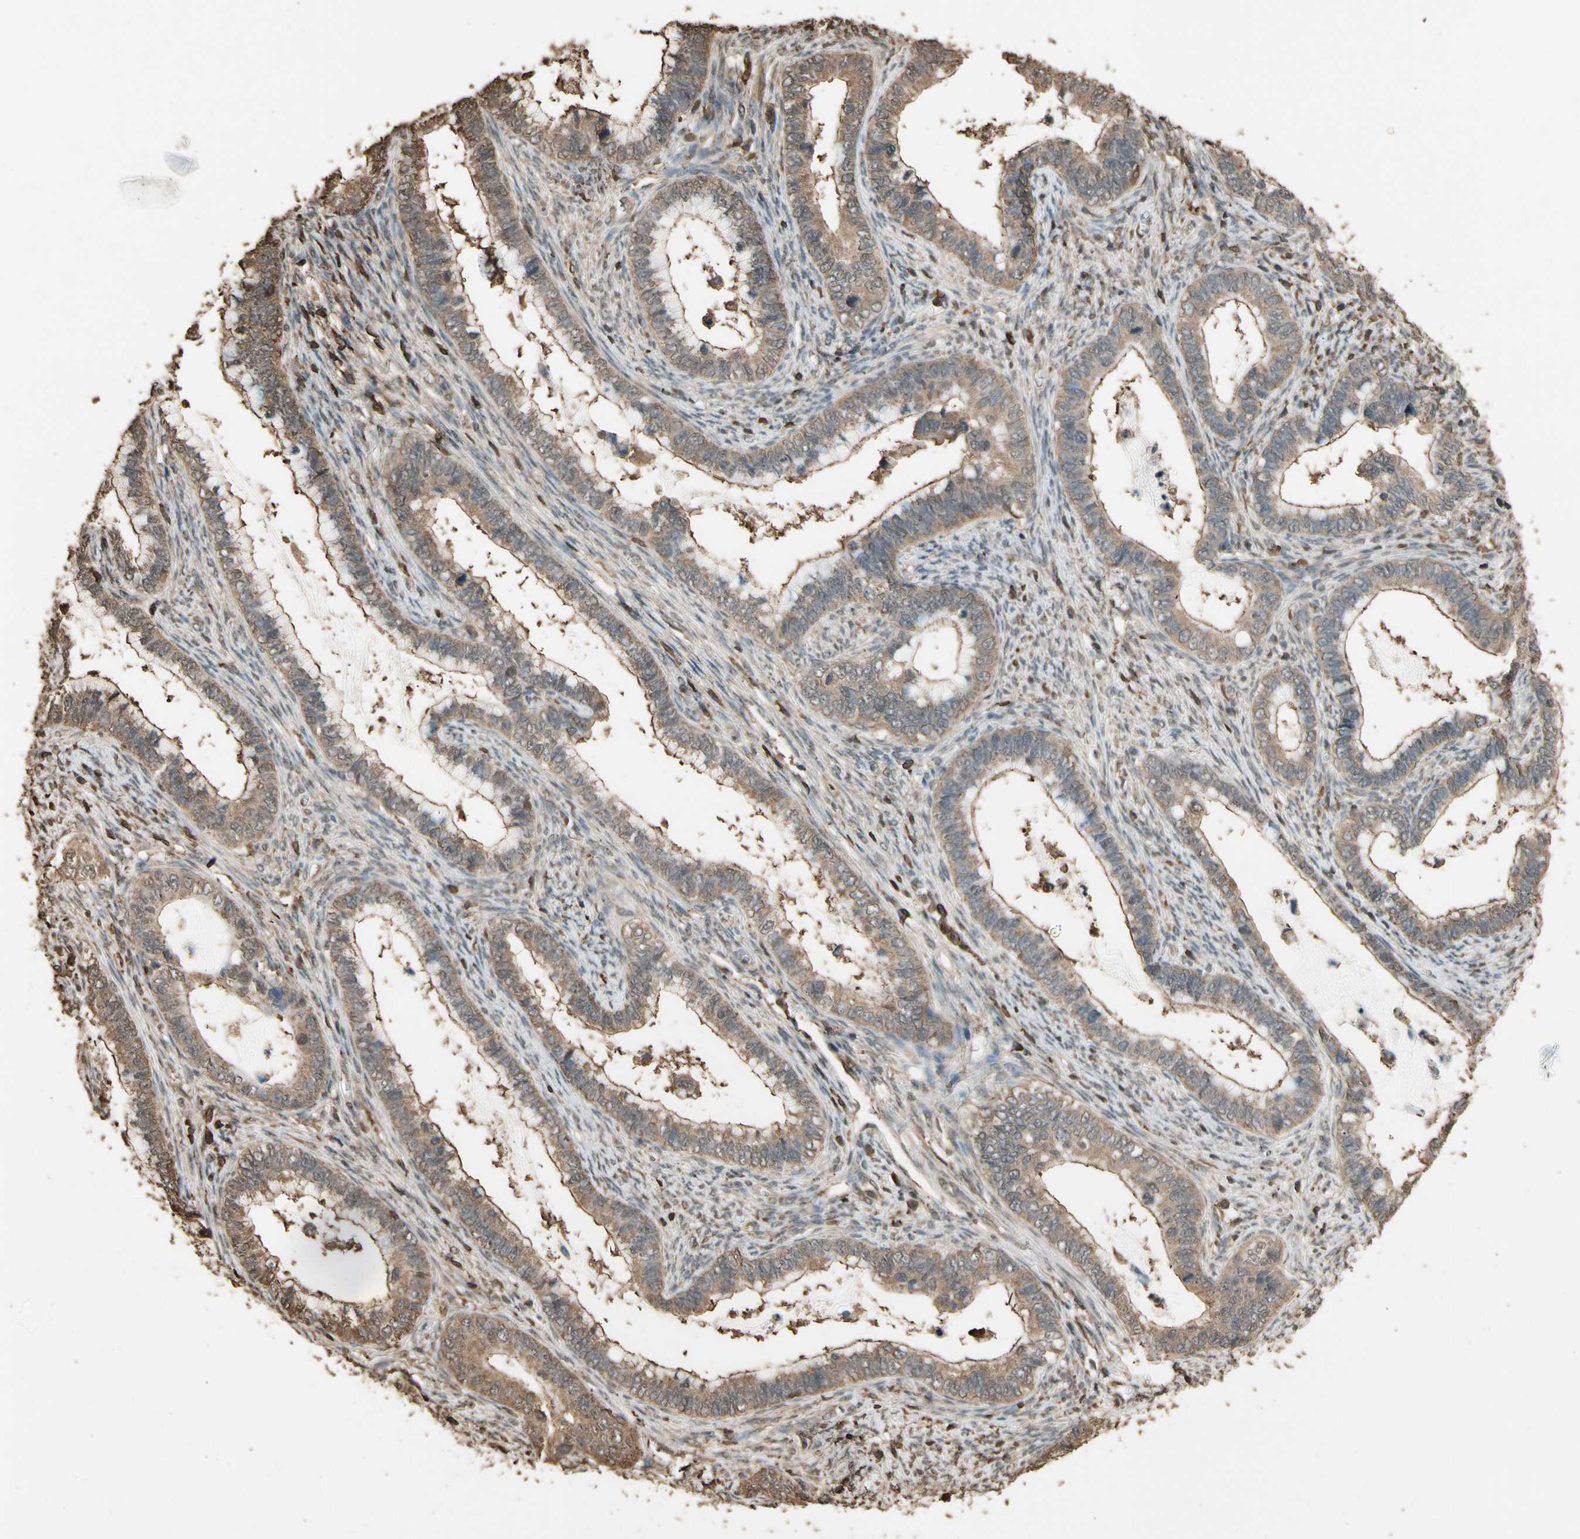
{"staining": {"intensity": "moderate", "quantity": ">75%", "location": "cytoplasmic/membranous"}, "tissue": "cervical cancer", "cell_type": "Tumor cells", "image_type": "cancer", "snomed": [{"axis": "morphology", "description": "Adenocarcinoma, NOS"}, {"axis": "topography", "description": "Cervix"}], "caption": "This micrograph demonstrates immunohistochemistry (IHC) staining of cervical cancer (adenocarcinoma), with medium moderate cytoplasmic/membranous expression in about >75% of tumor cells.", "gene": "TNFSF13B", "patient": {"sex": "female", "age": 44}}